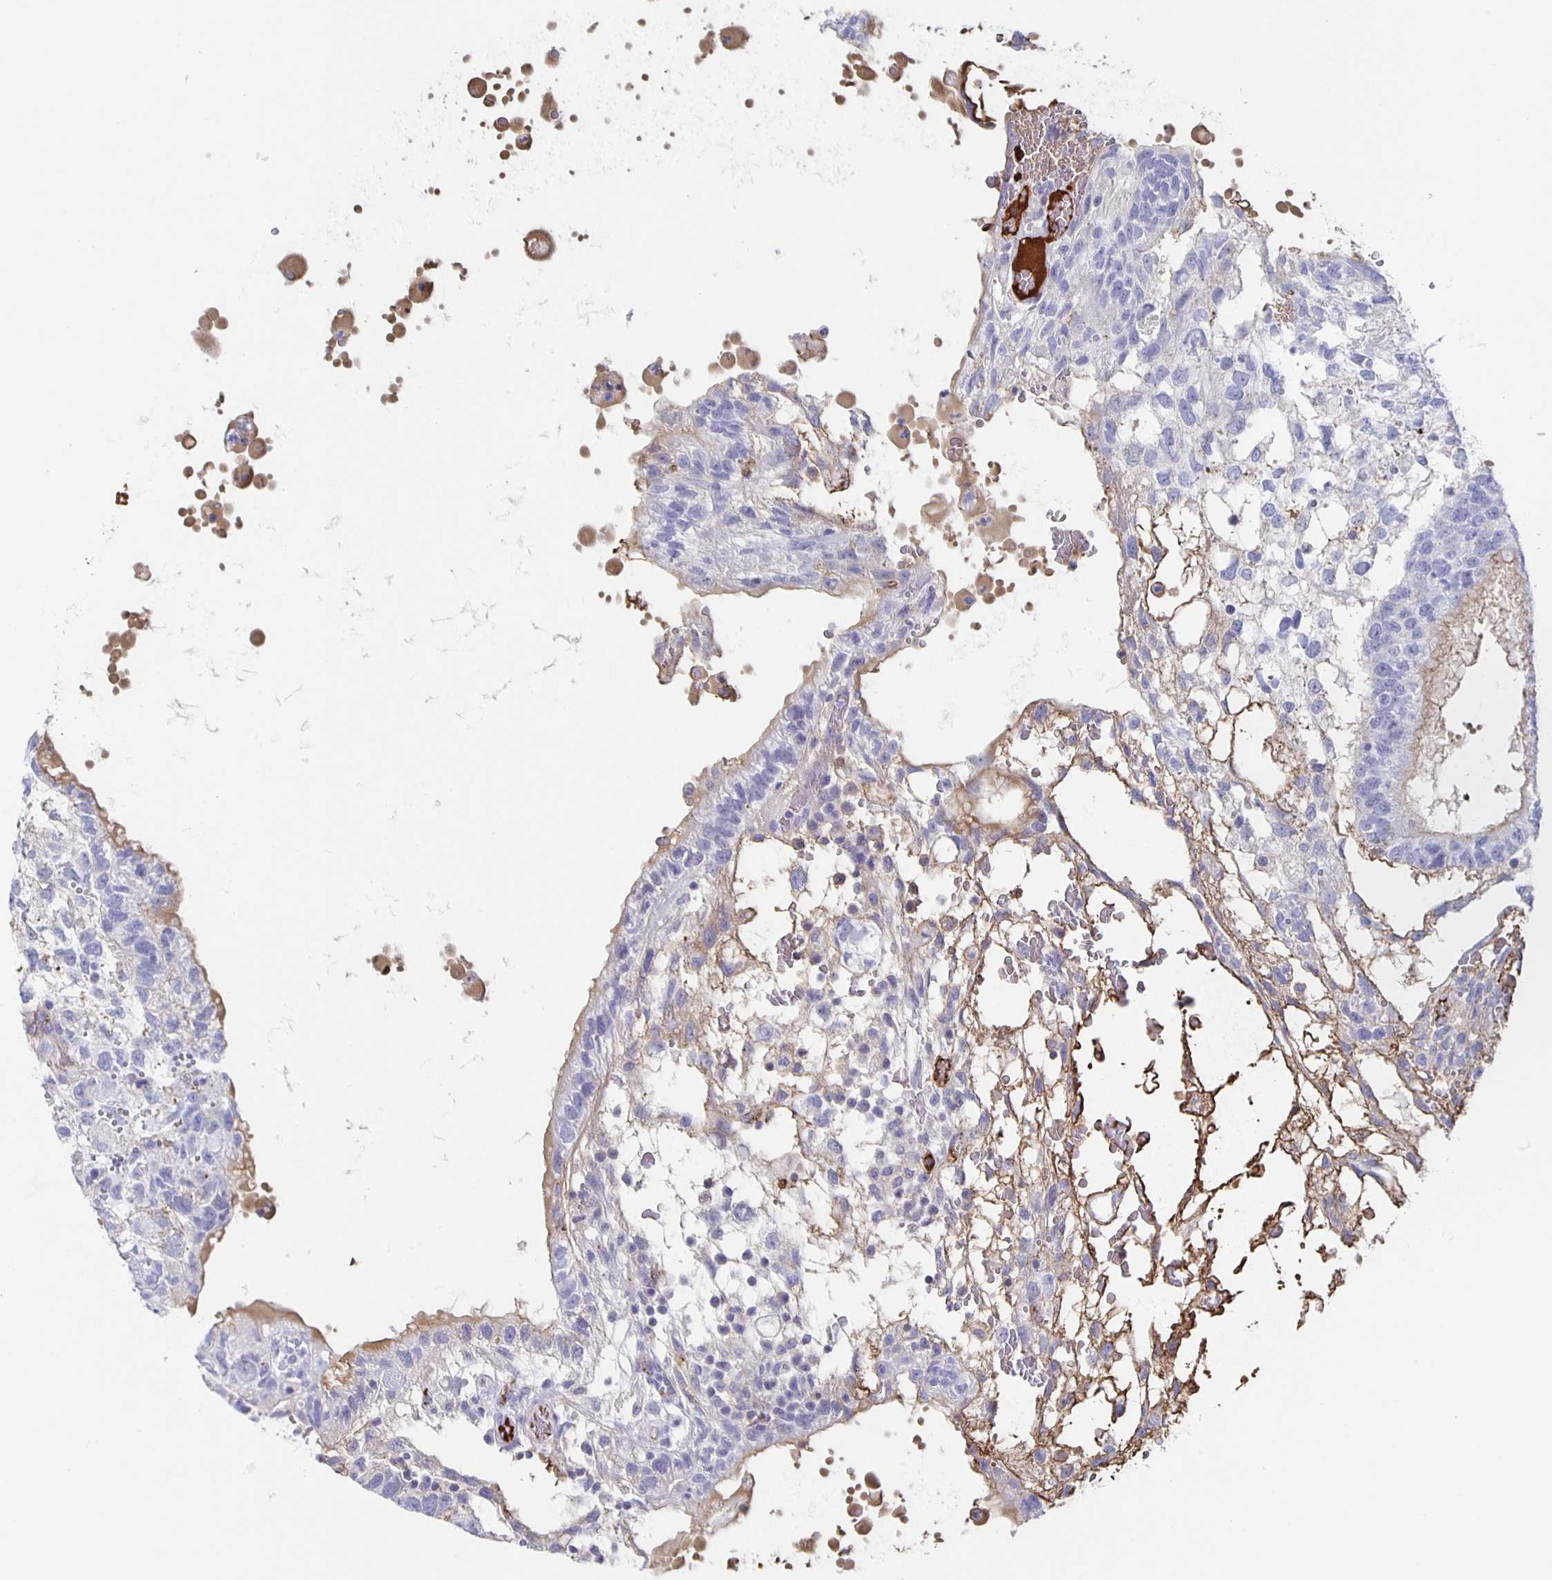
{"staining": {"intensity": "negative", "quantity": "none", "location": "none"}, "tissue": "testis cancer", "cell_type": "Tumor cells", "image_type": "cancer", "snomed": [{"axis": "morphology", "description": "Normal tissue, NOS"}, {"axis": "morphology", "description": "Carcinoma, Embryonal, NOS"}, {"axis": "topography", "description": "Testis"}], "caption": "Tumor cells show no significant positivity in embryonal carcinoma (testis).", "gene": "FGA", "patient": {"sex": "male", "age": 32}}